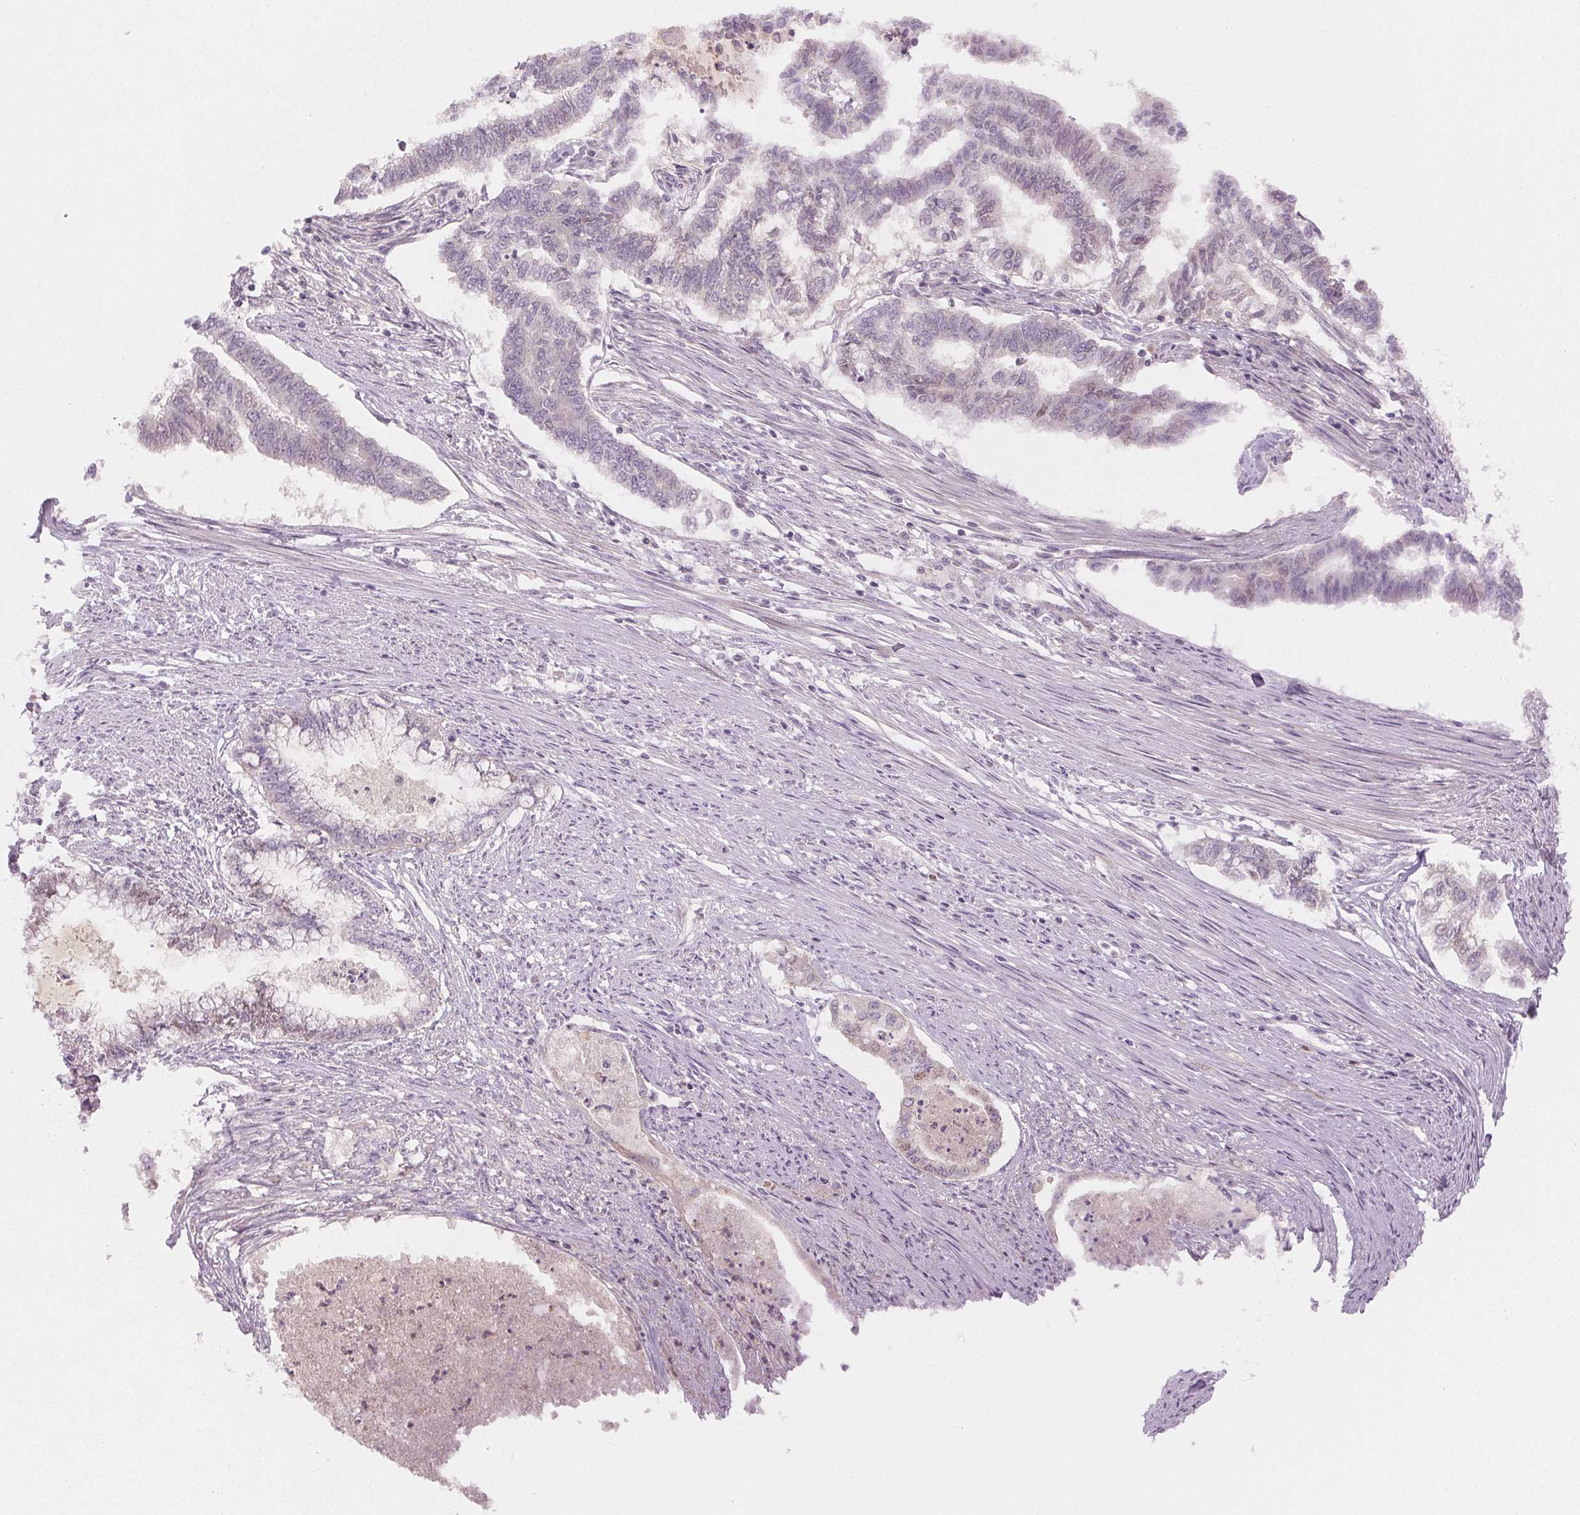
{"staining": {"intensity": "negative", "quantity": "none", "location": "none"}, "tissue": "endometrial cancer", "cell_type": "Tumor cells", "image_type": "cancer", "snomed": [{"axis": "morphology", "description": "Adenocarcinoma, NOS"}, {"axis": "topography", "description": "Endometrium"}], "caption": "This is a micrograph of immunohistochemistry (IHC) staining of endometrial adenocarcinoma, which shows no positivity in tumor cells.", "gene": "AFM", "patient": {"sex": "female", "age": 79}}